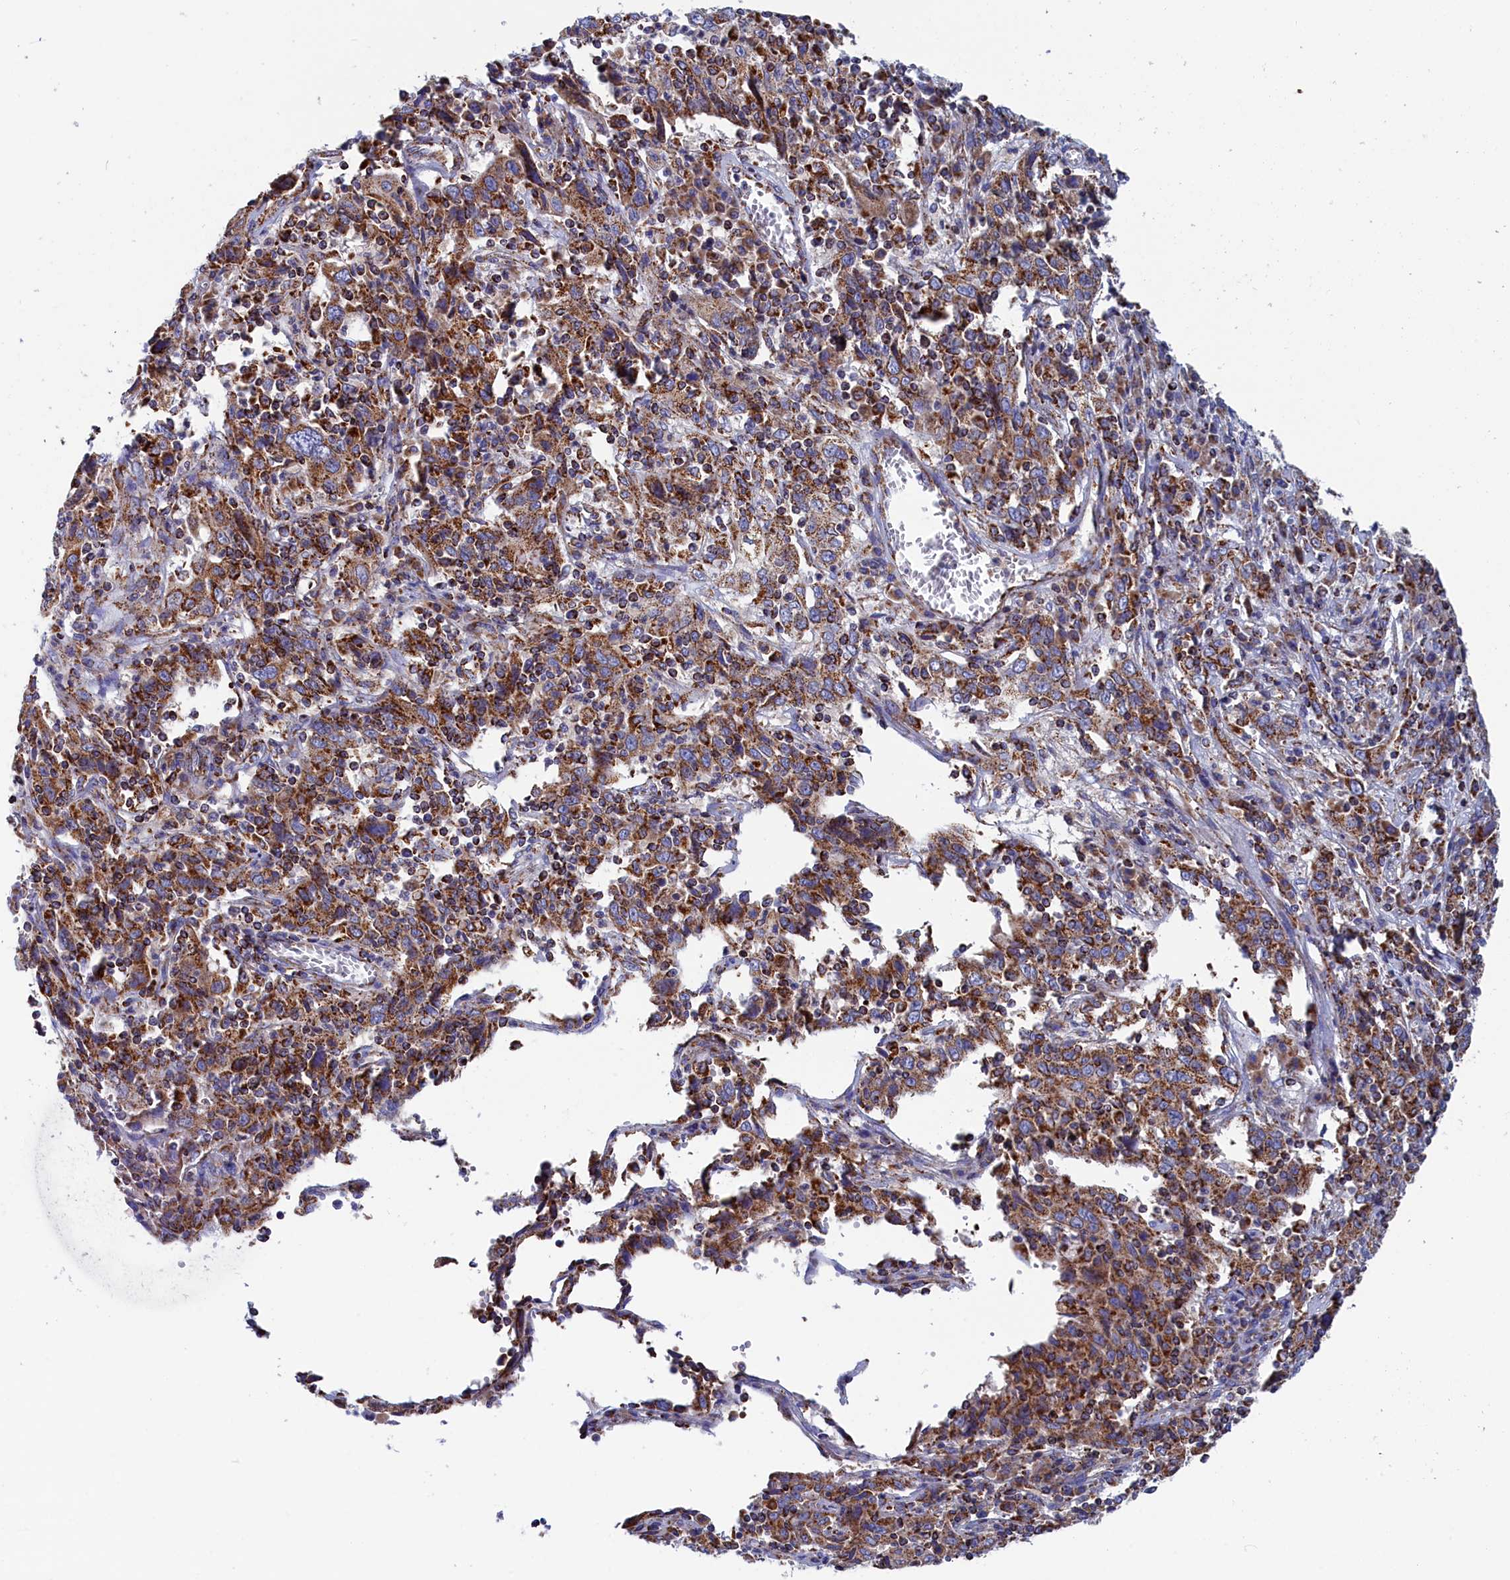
{"staining": {"intensity": "moderate", "quantity": ">75%", "location": "cytoplasmic/membranous"}, "tissue": "cervical cancer", "cell_type": "Tumor cells", "image_type": "cancer", "snomed": [{"axis": "morphology", "description": "Squamous cell carcinoma, NOS"}, {"axis": "topography", "description": "Cervix"}], "caption": "The image shows staining of cervical cancer (squamous cell carcinoma), revealing moderate cytoplasmic/membranous protein positivity (brown color) within tumor cells.", "gene": "WDR83", "patient": {"sex": "female", "age": 46}}